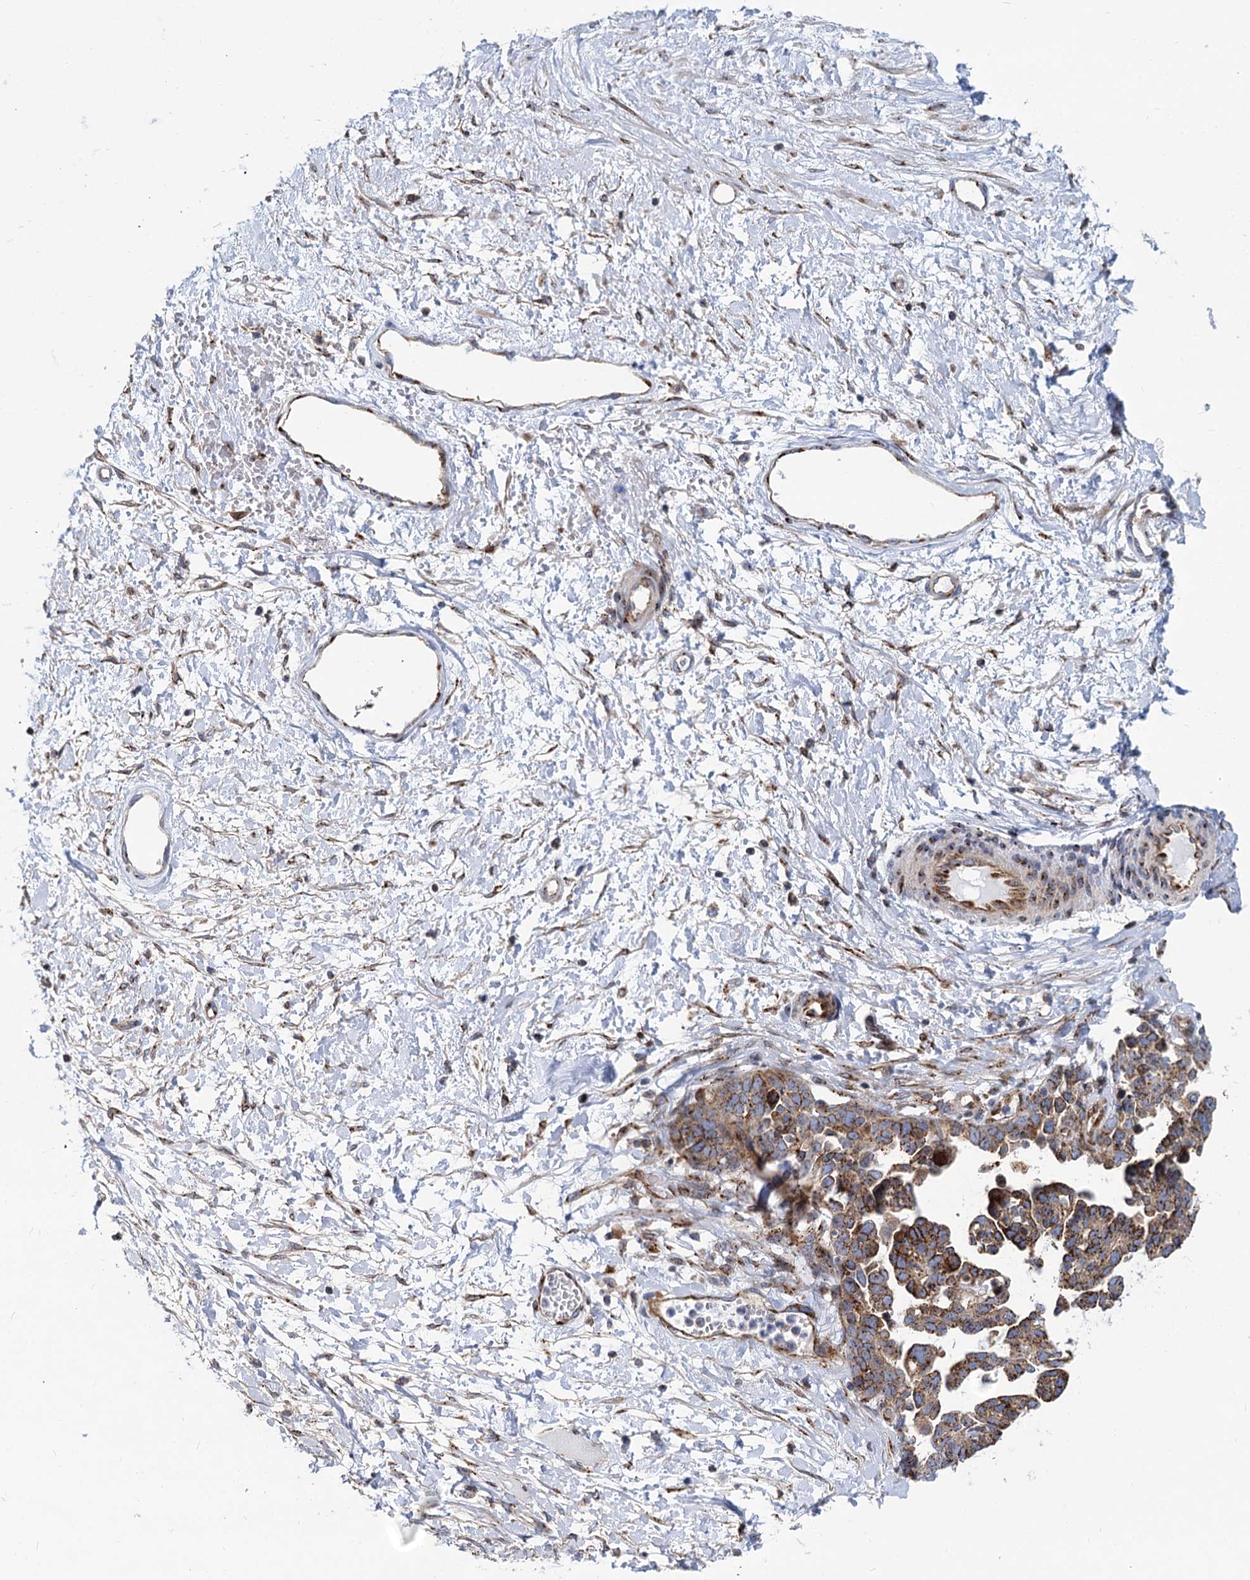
{"staining": {"intensity": "moderate", "quantity": ">75%", "location": "cytoplasmic/membranous"}, "tissue": "ovarian cancer", "cell_type": "Tumor cells", "image_type": "cancer", "snomed": [{"axis": "morphology", "description": "Cystadenocarcinoma, serous, NOS"}, {"axis": "topography", "description": "Ovary"}], "caption": "Immunohistochemistry (DAB) staining of human ovarian serous cystadenocarcinoma displays moderate cytoplasmic/membranous protein staining in approximately >75% of tumor cells.", "gene": "SUPT20H", "patient": {"sex": "female", "age": 54}}